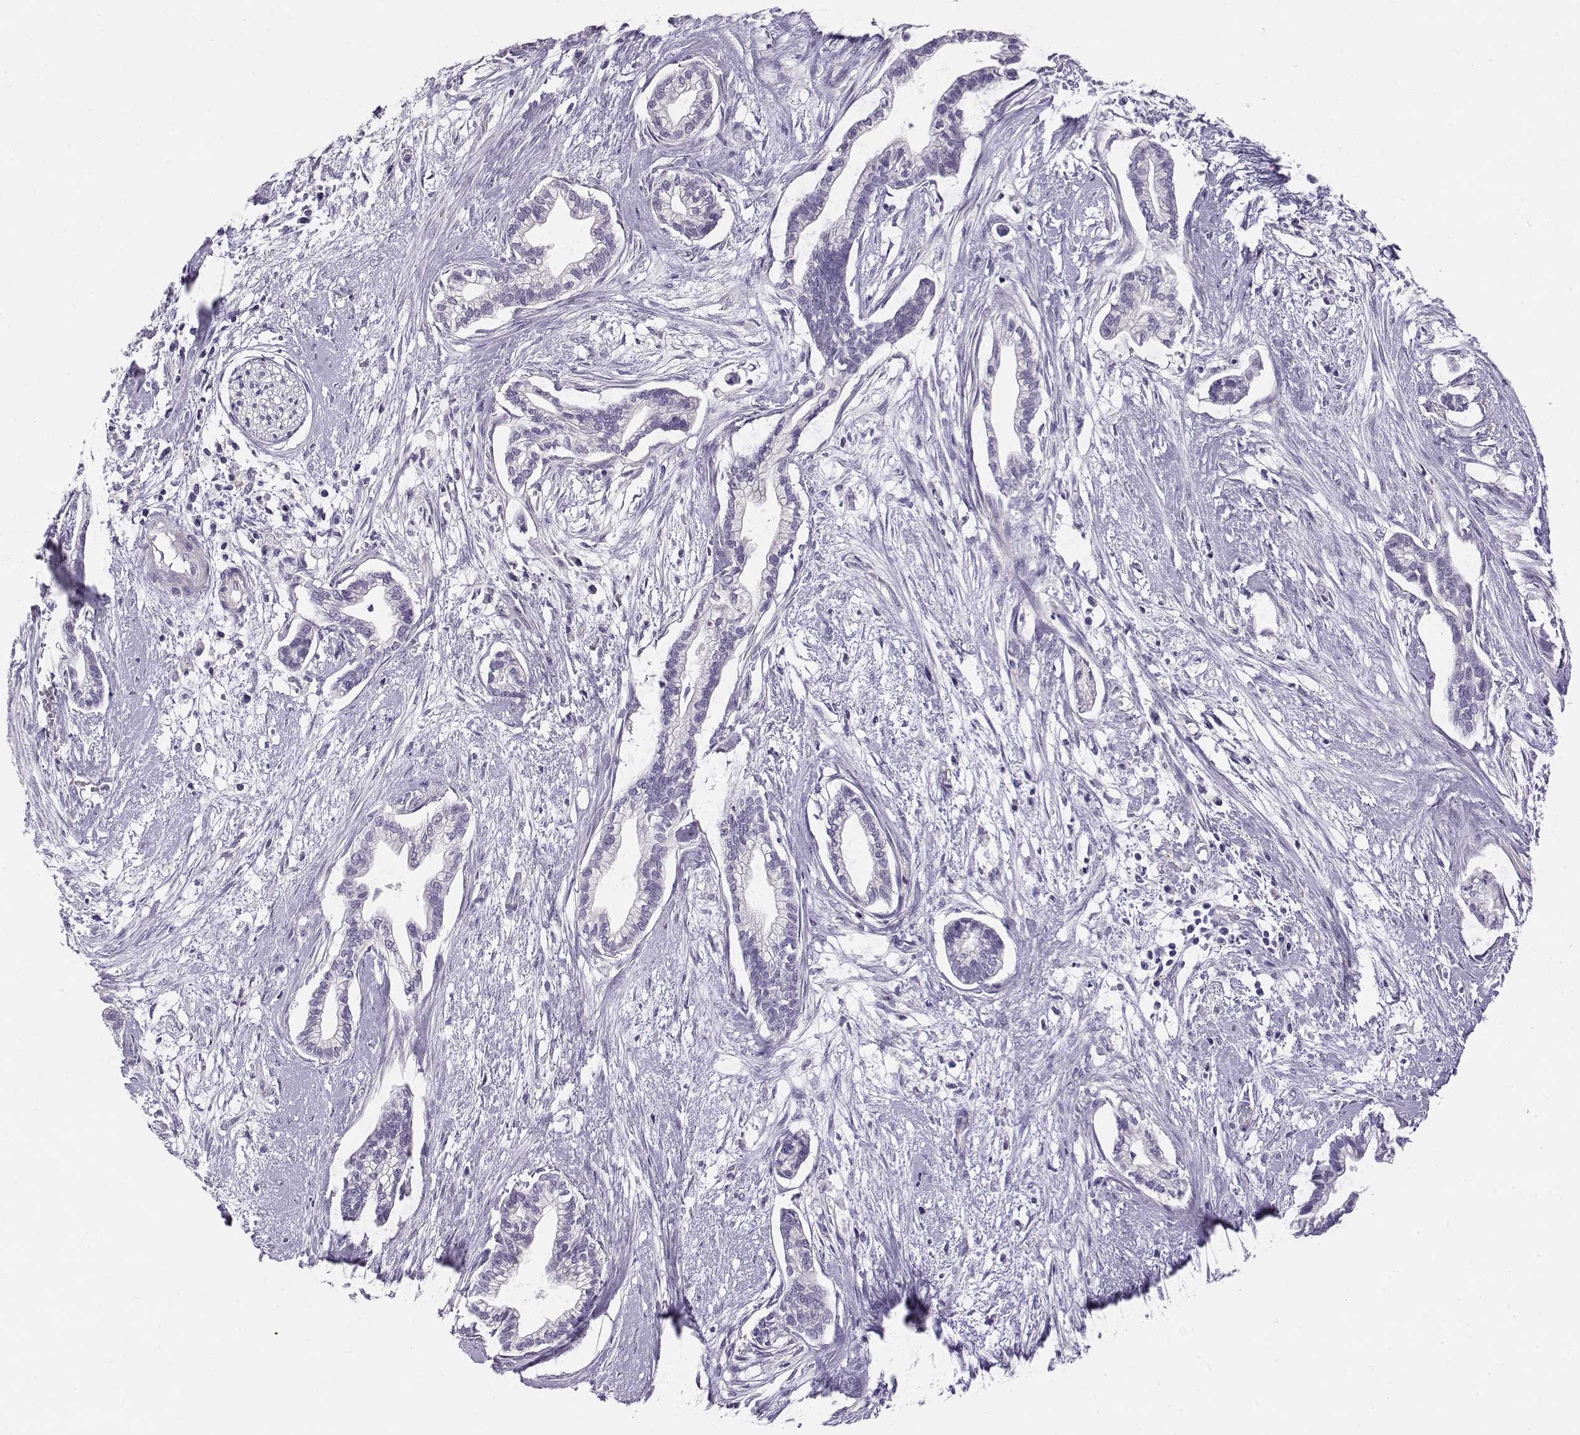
{"staining": {"intensity": "negative", "quantity": "none", "location": "none"}, "tissue": "cervical cancer", "cell_type": "Tumor cells", "image_type": "cancer", "snomed": [{"axis": "morphology", "description": "Adenocarcinoma, NOS"}, {"axis": "topography", "description": "Cervix"}], "caption": "Adenocarcinoma (cervical) stained for a protein using immunohistochemistry exhibits no positivity tumor cells.", "gene": "ENDOU", "patient": {"sex": "female", "age": 62}}